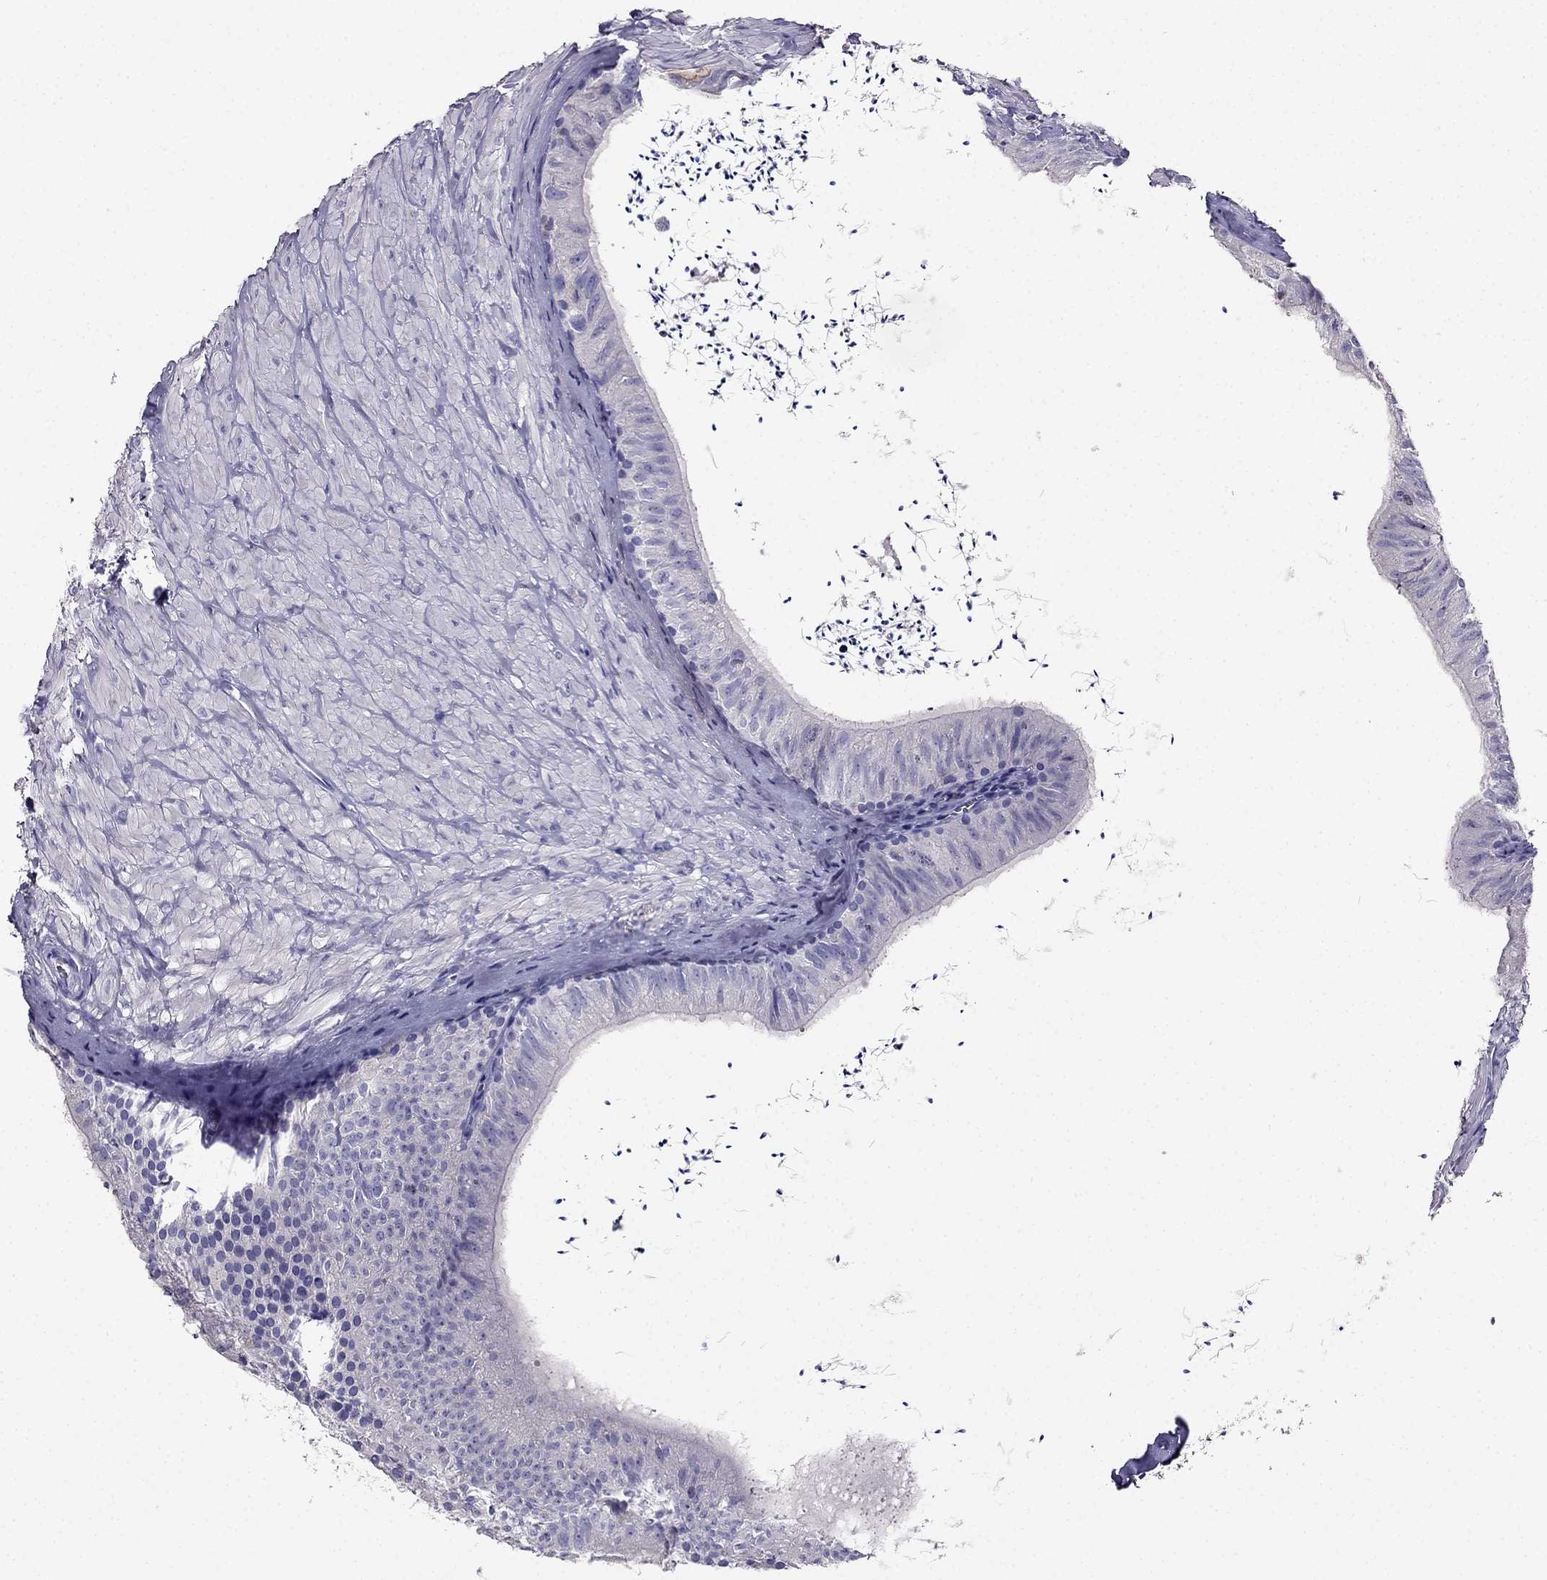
{"staining": {"intensity": "negative", "quantity": "none", "location": "none"}, "tissue": "epididymis", "cell_type": "Glandular cells", "image_type": "normal", "snomed": [{"axis": "morphology", "description": "Normal tissue, NOS"}, {"axis": "topography", "description": "Epididymis"}], "caption": "High magnification brightfield microscopy of normal epididymis stained with DAB (brown) and counterstained with hematoxylin (blue): glandular cells show no significant positivity.", "gene": "PTH", "patient": {"sex": "male", "age": 32}}